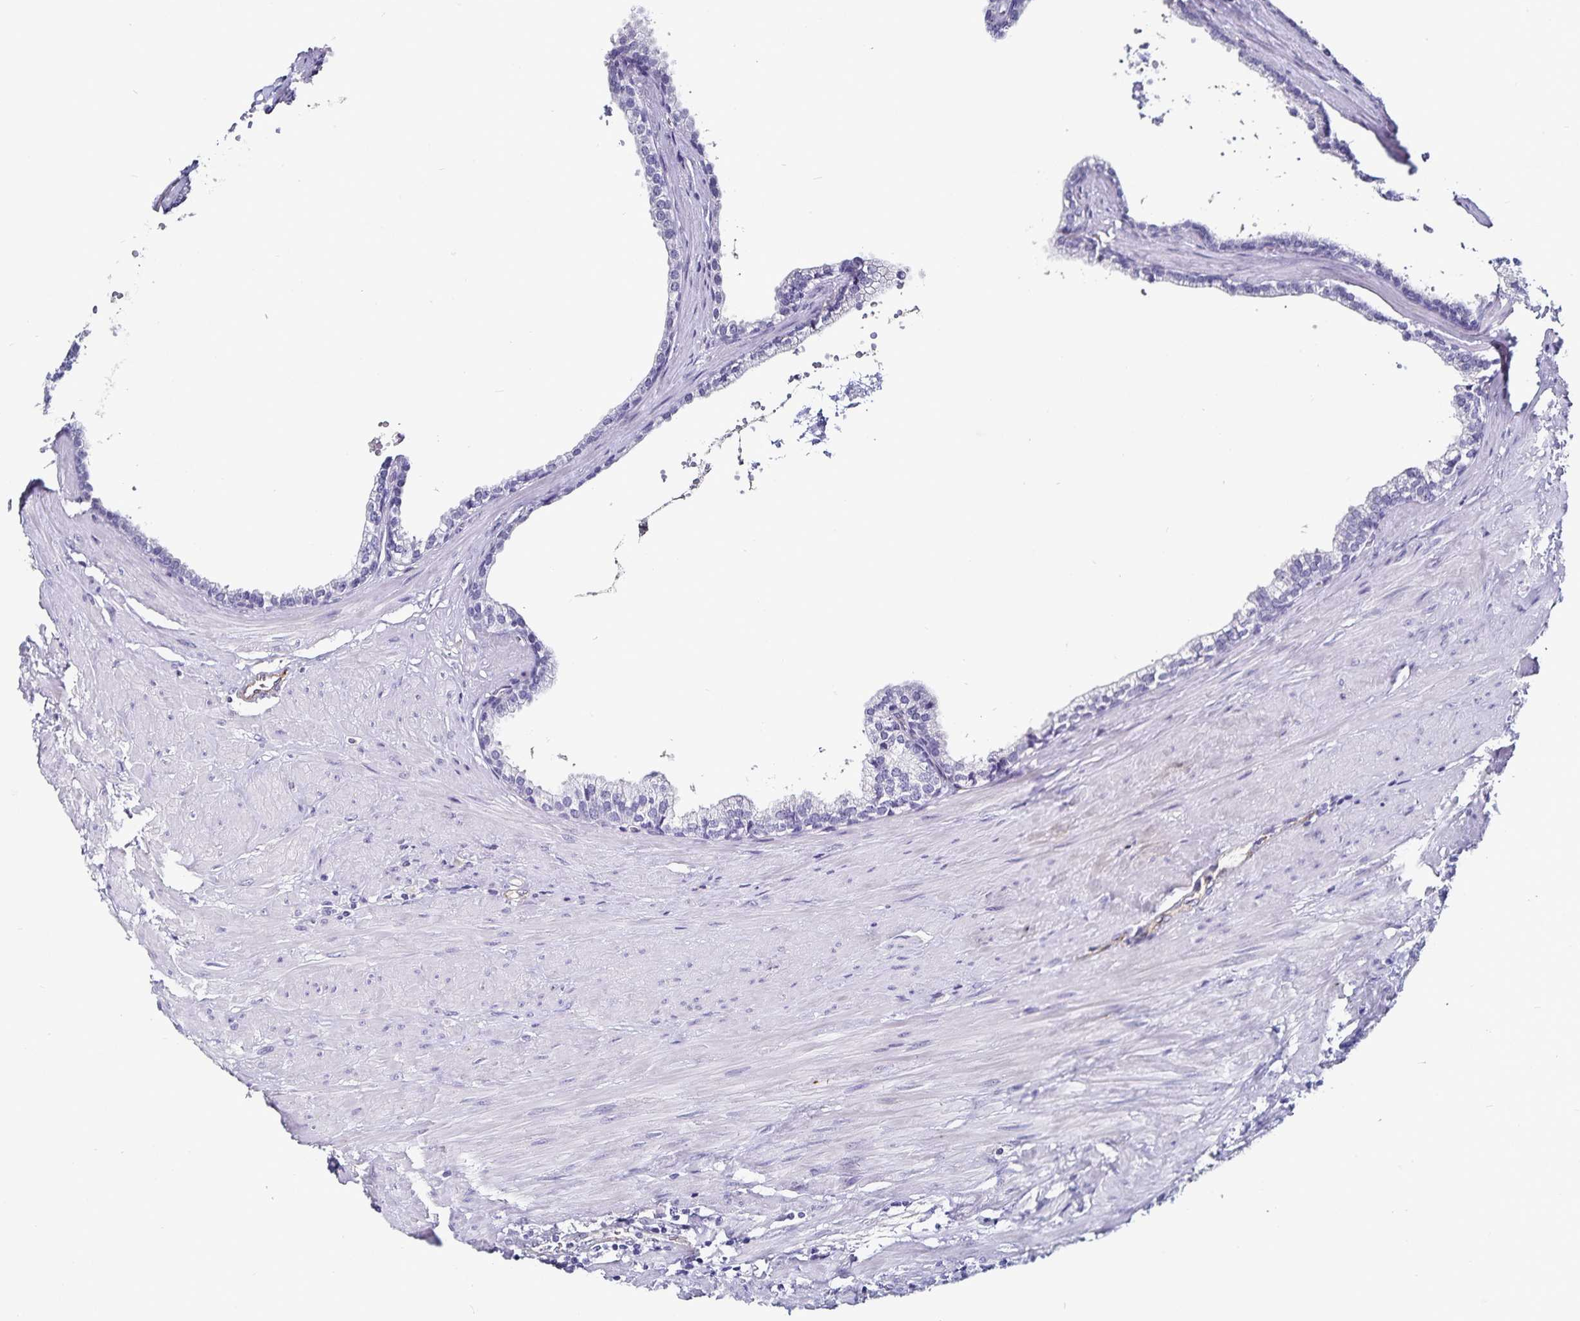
{"staining": {"intensity": "negative", "quantity": "none", "location": "none"}, "tissue": "prostate", "cell_type": "Glandular cells", "image_type": "normal", "snomed": [{"axis": "morphology", "description": "Normal tissue, NOS"}, {"axis": "topography", "description": "Prostate"}, {"axis": "topography", "description": "Peripheral nerve tissue"}], "caption": "Immunohistochemistry (IHC) photomicrograph of benign prostate: prostate stained with DAB (3,3'-diaminobenzidine) reveals no significant protein positivity in glandular cells.", "gene": "TSPAN7", "patient": {"sex": "male", "age": 55}}